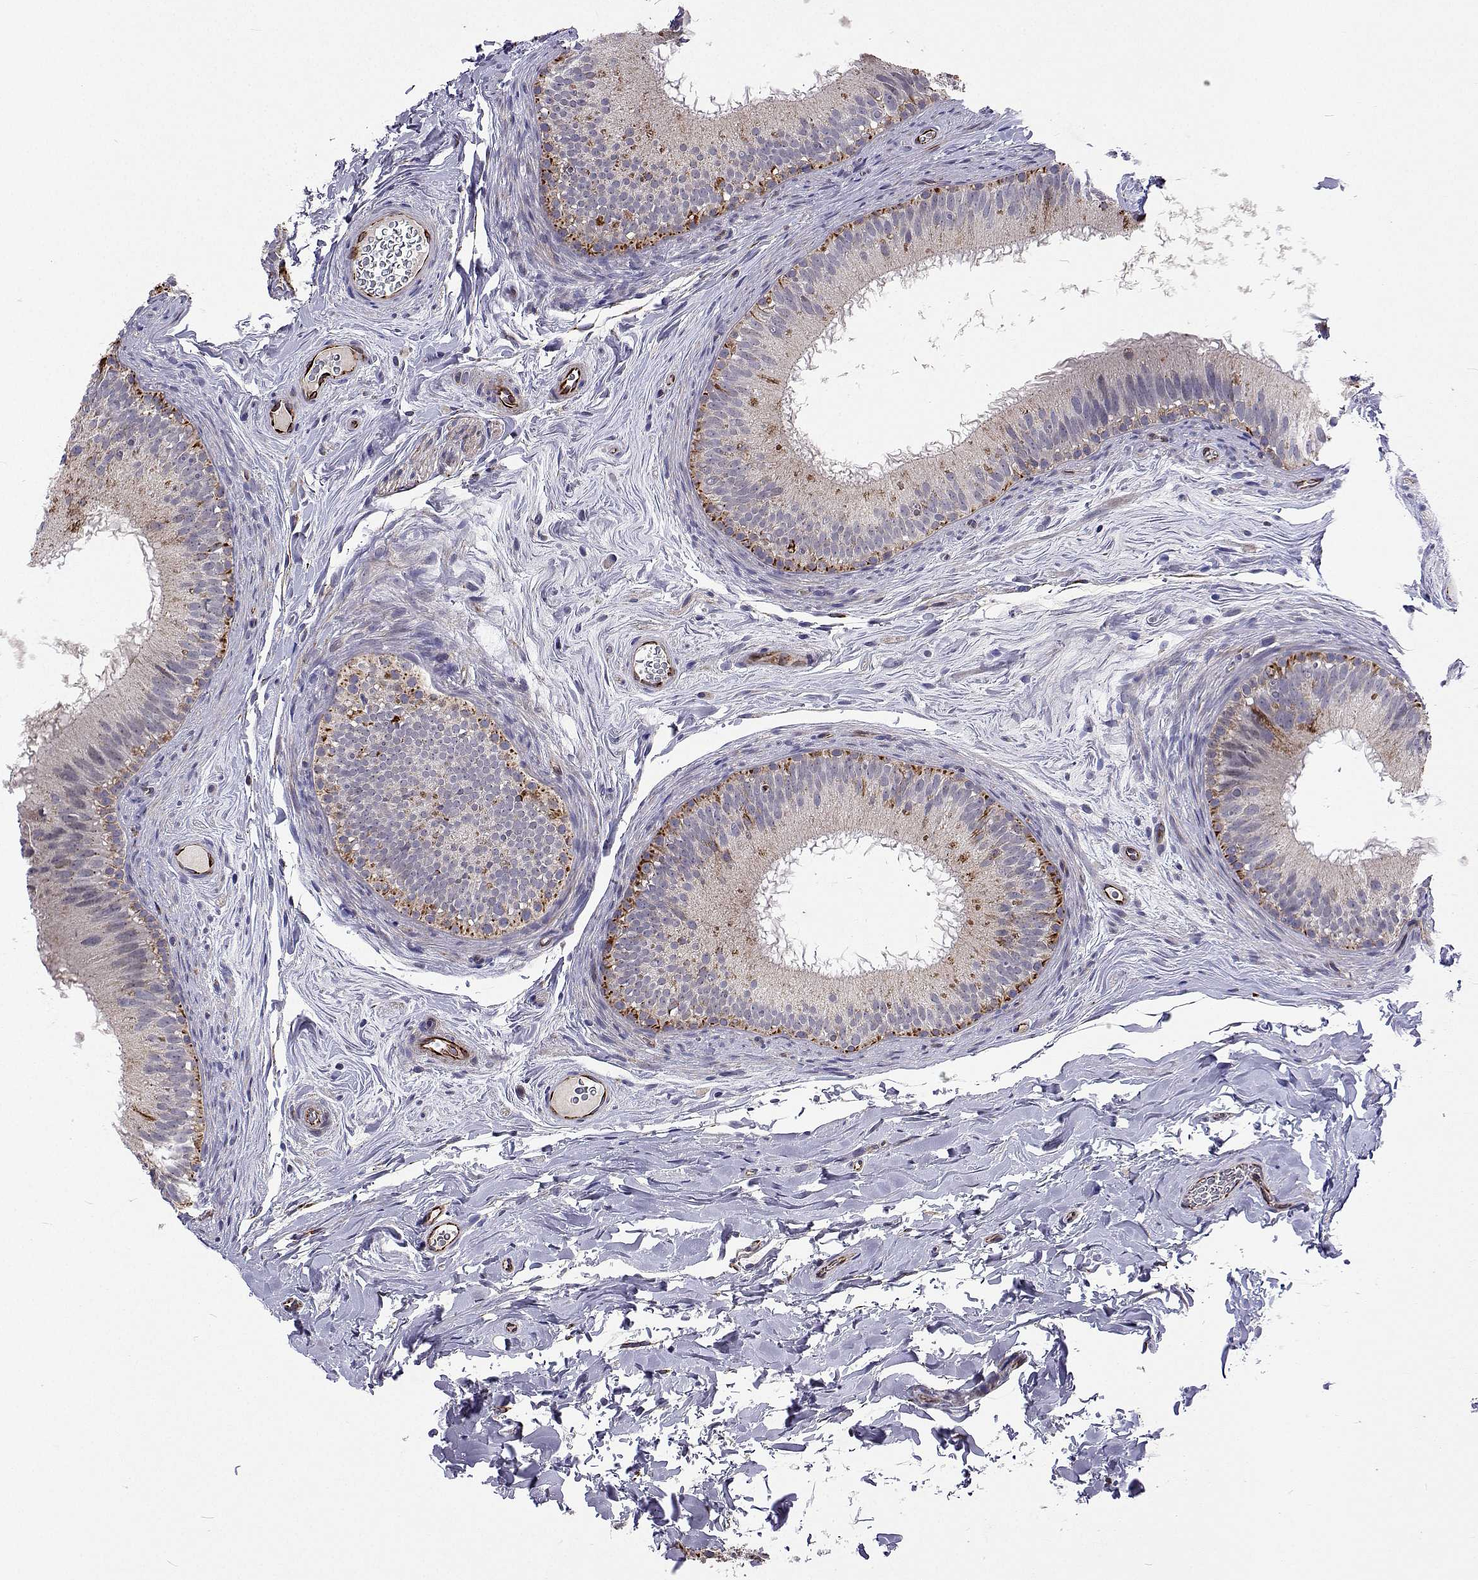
{"staining": {"intensity": "moderate", "quantity": "<25%", "location": "cytoplasmic/membranous"}, "tissue": "epididymis", "cell_type": "Glandular cells", "image_type": "normal", "snomed": [{"axis": "morphology", "description": "Normal tissue, NOS"}, {"axis": "topography", "description": "Epididymis"}], "caption": "Glandular cells reveal low levels of moderate cytoplasmic/membranous staining in approximately <25% of cells in unremarkable epididymis. (brown staining indicates protein expression, while blue staining denotes nuclei).", "gene": "DHTKD1", "patient": {"sex": "male", "age": 44}}